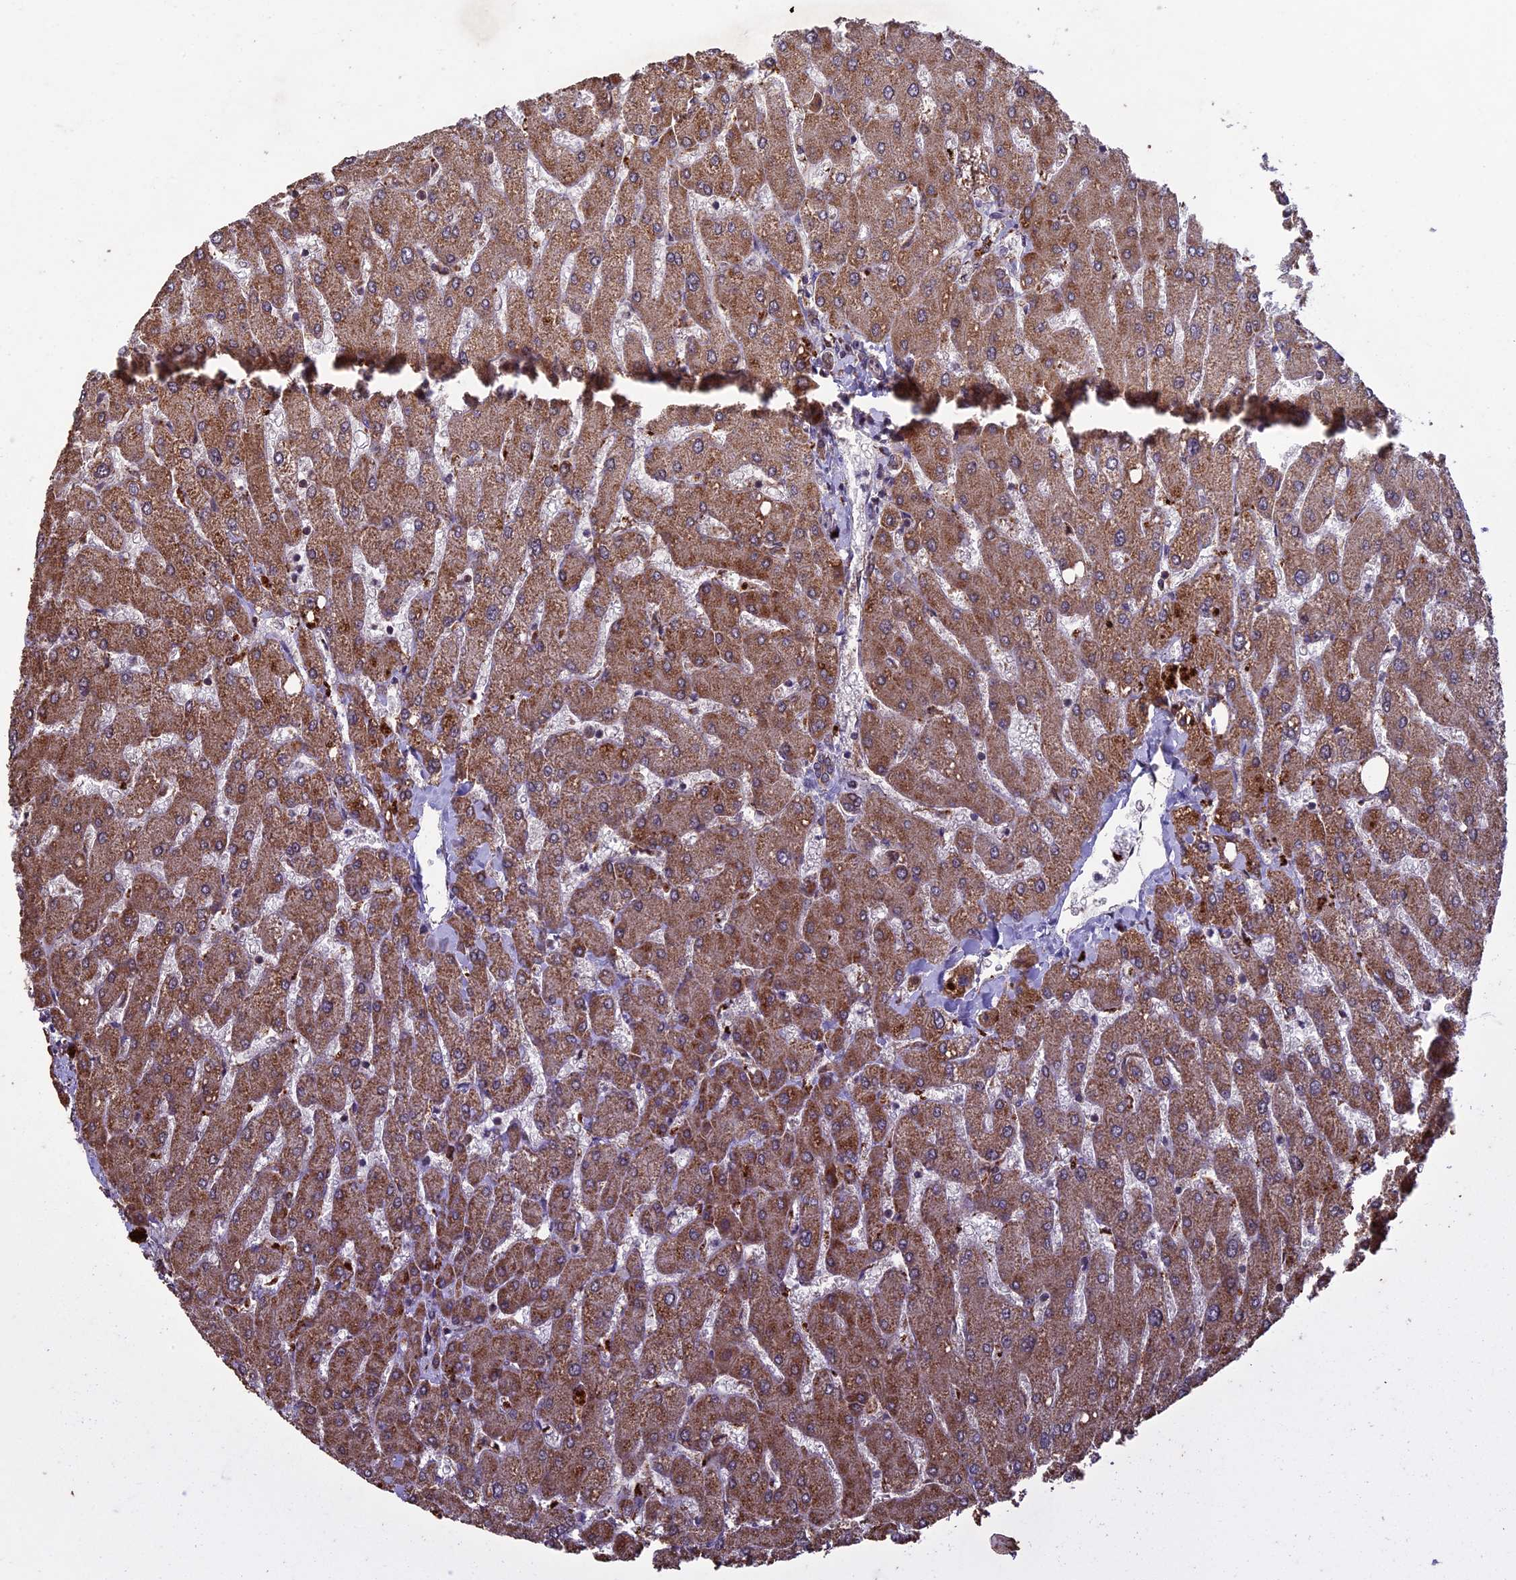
{"staining": {"intensity": "moderate", "quantity": ">75%", "location": "cytoplasmic/membranous"}, "tissue": "liver", "cell_type": "Cholangiocytes", "image_type": "normal", "snomed": [{"axis": "morphology", "description": "Normal tissue, NOS"}, {"axis": "topography", "description": "Liver"}], "caption": "Protein staining of unremarkable liver demonstrates moderate cytoplasmic/membranous staining in approximately >75% of cholangiocytes. (DAB (3,3'-diaminobenzidine) IHC with brightfield microscopy, high magnification).", "gene": "RCCD1", "patient": {"sex": "male", "age": 55}}